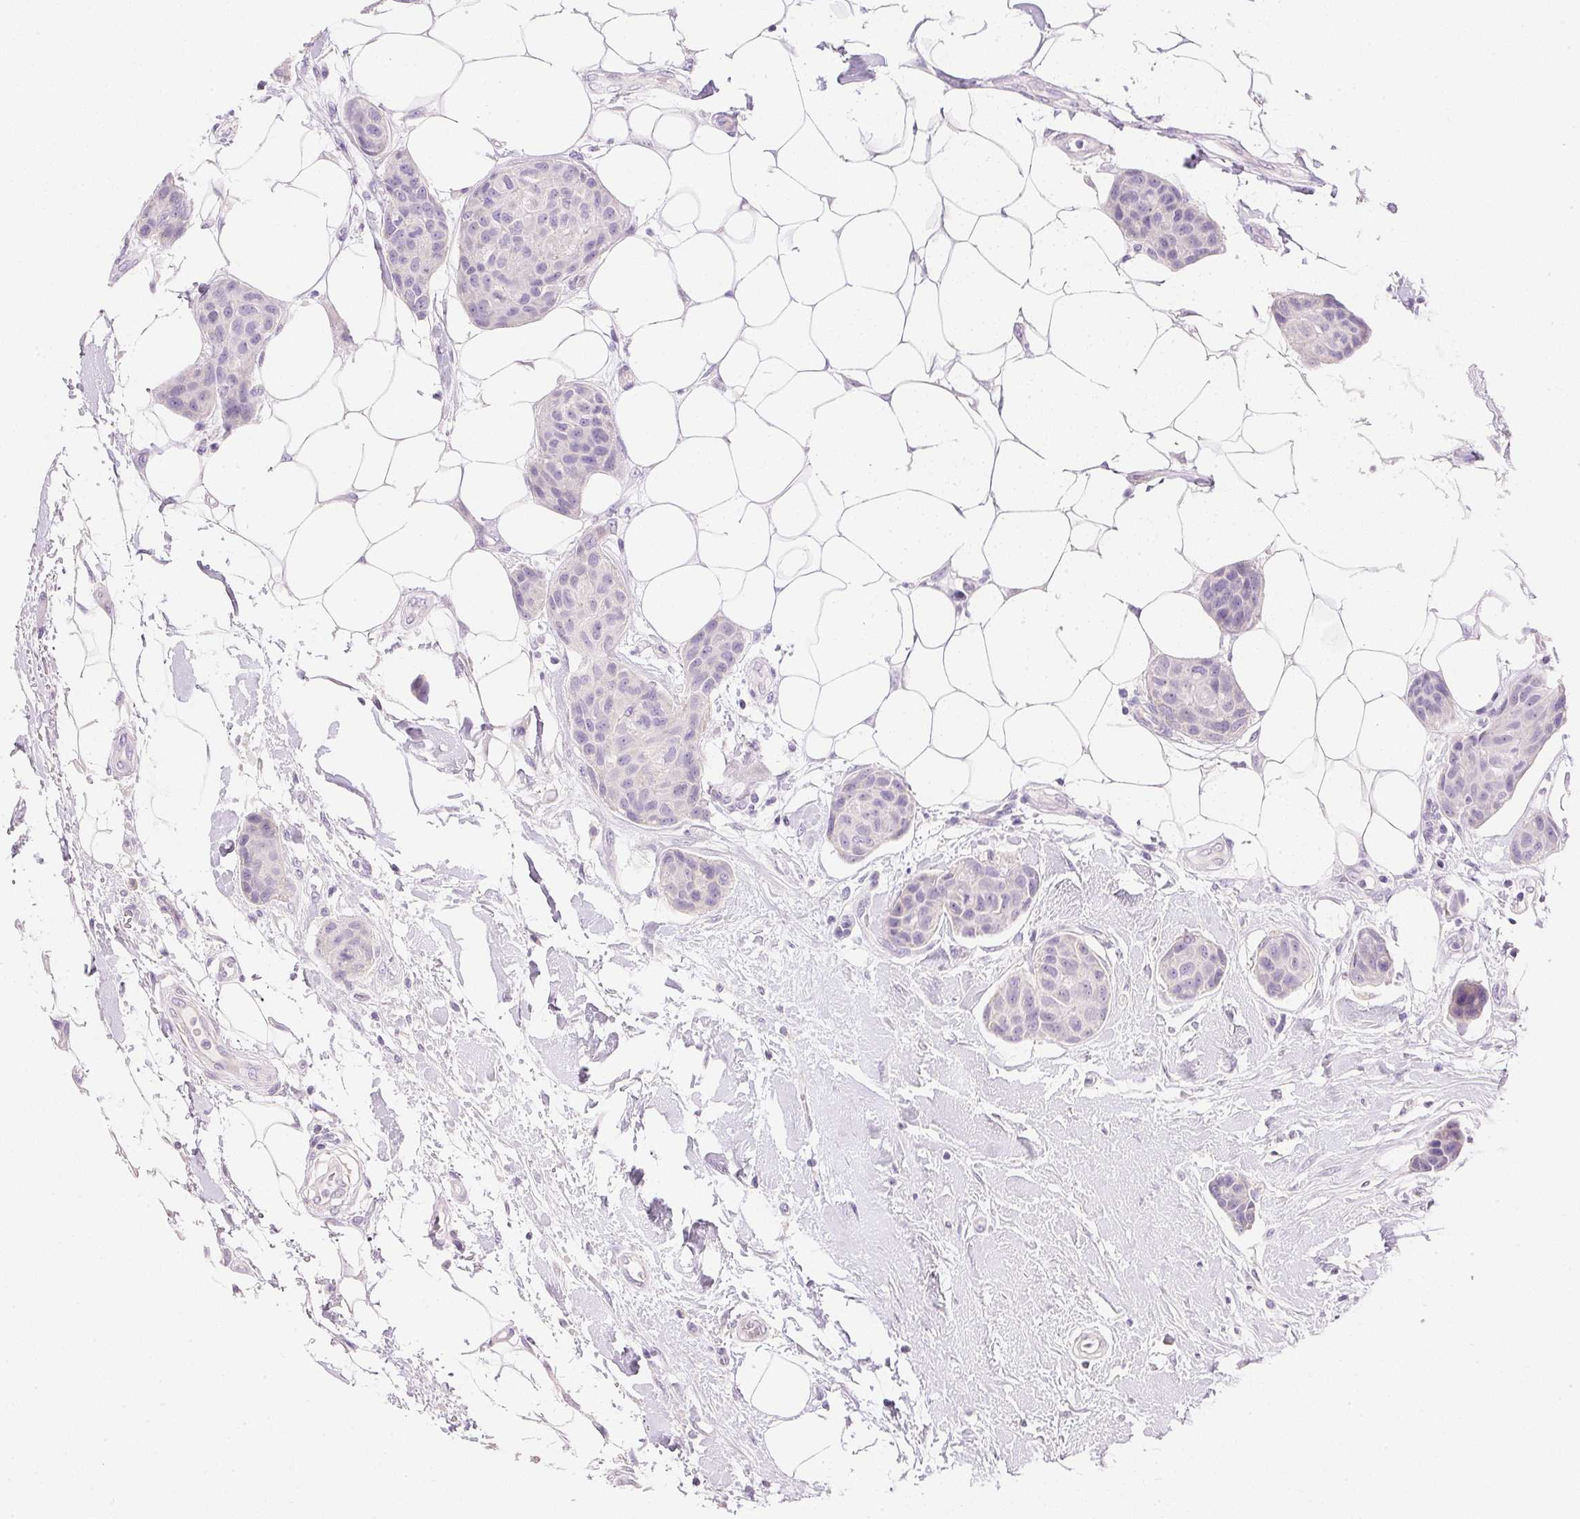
{"staining": {"intensity": "negative", "quantity": "none", "location": "none"}, "tissue": "breast cancer", "cell_type": "Tumor cells", "image_type": "cancer", "snomed": [{"axis": "morphology", "description": "Duct carcinoma"}, {"axis": "topography", "description": "Breast"}, {"axis": "topography", "description": "Lymph node"}], "caption": "Immunohistochemistry of breast cancer (infiltrating ductal carcinoma) exhibits no expression in tumor cells.", "gene": "KCNE2", "patient": {"sex": "female", "age": 80}}